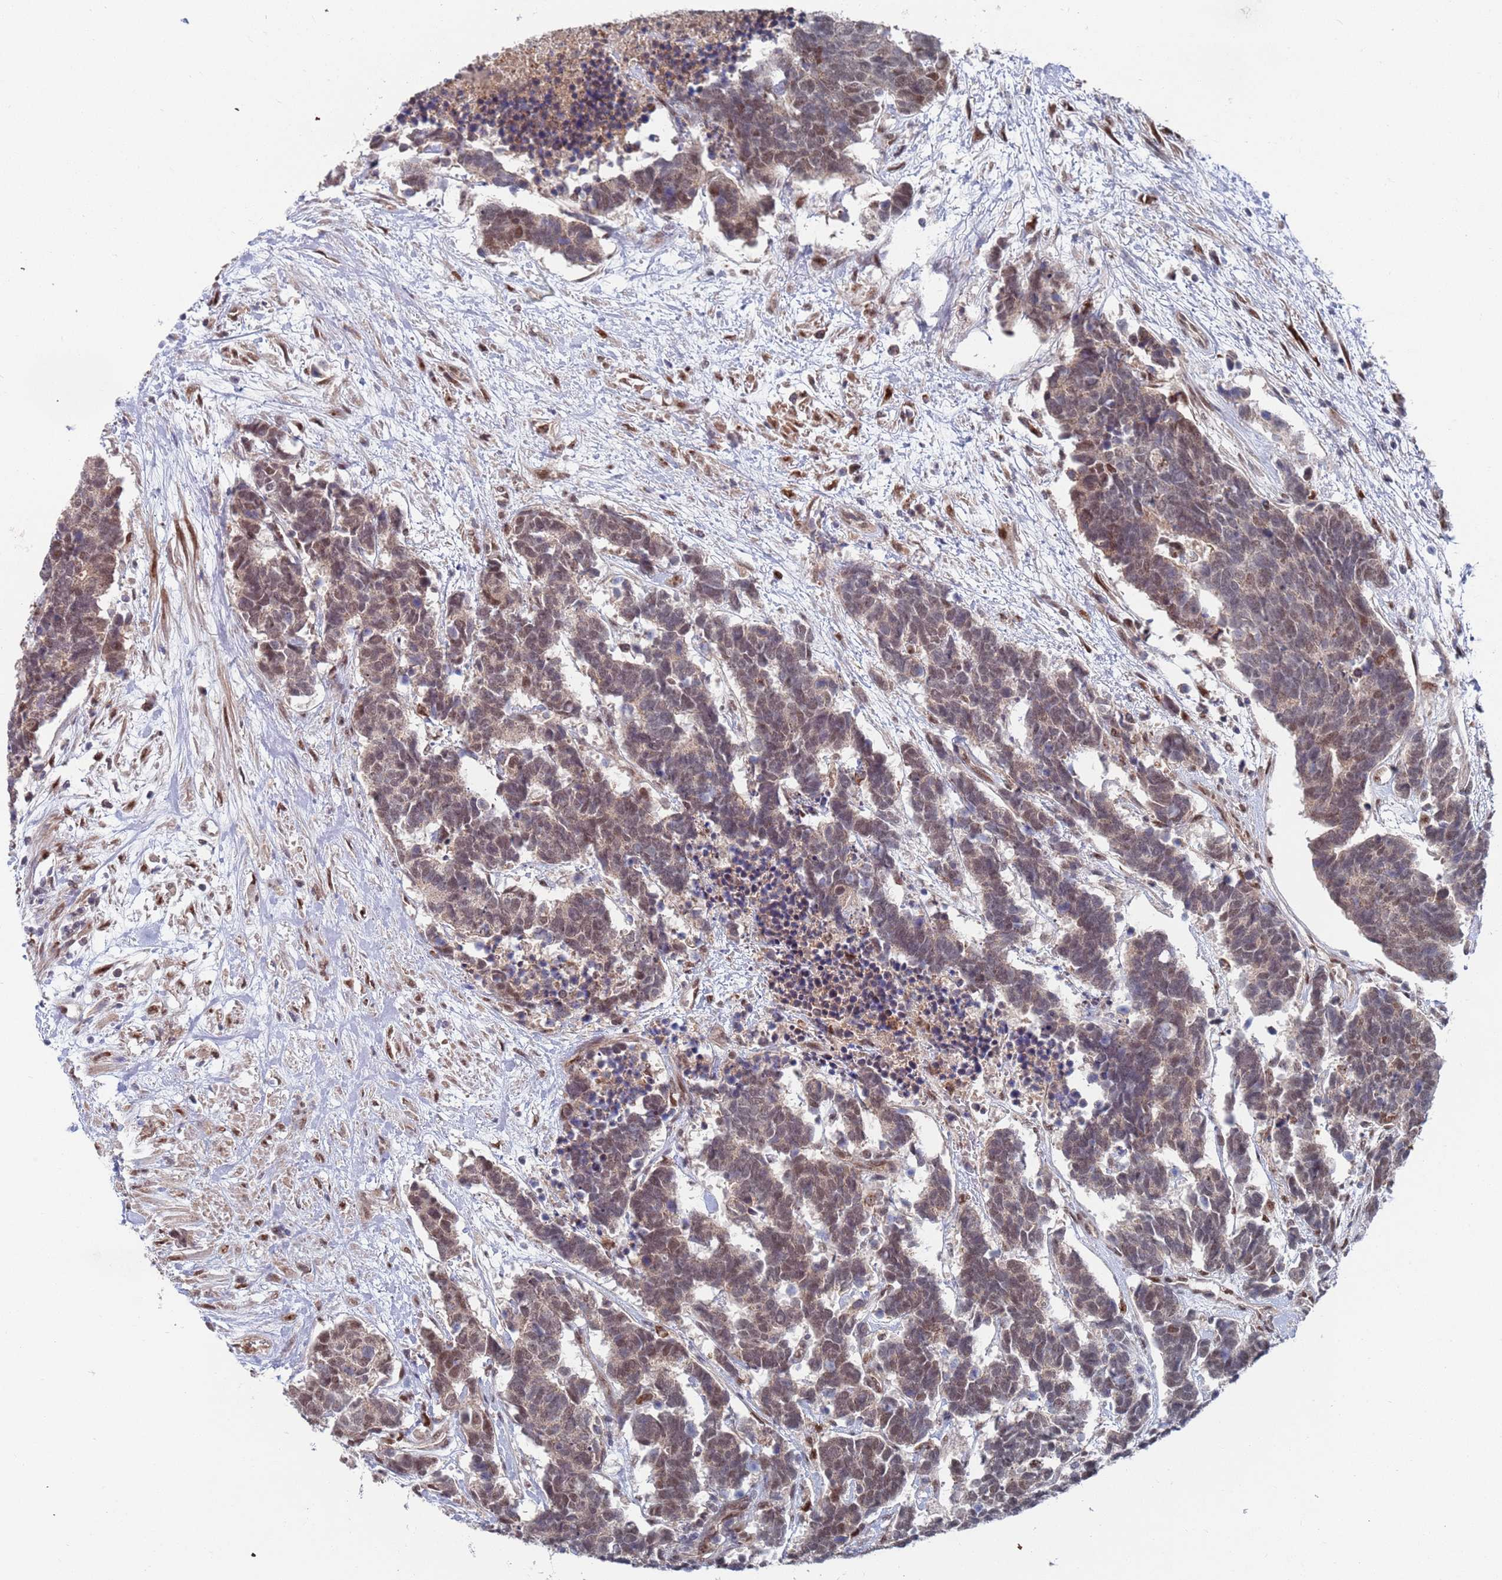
{"staining": {"intensity": "weak", "quantity": "25%-75%", "location": "nuclear"}, "tissue": "carcinoid", "cell_type": "Tumor cells", "image_type": "cancer", "snomed": [{"axis": "morphology", "description": "Carcinoma, NOS"}, {"axis": "morphology", "description": "Carcinoid, malignant, NOS"}, {"axis": "topography", "description": "Urinary bladder"}], "caption": "High-power microscopy captured an immunohistochemistry (IHC) image of carcinoid, revealing weak nuclear positivity in approximately 25%-75% of tumor cells. (brown staining indicates protein expression, while blue staining denotes nuclei).", "gene": "RPP25", "patient": {"sex": "male", "age": 57}}